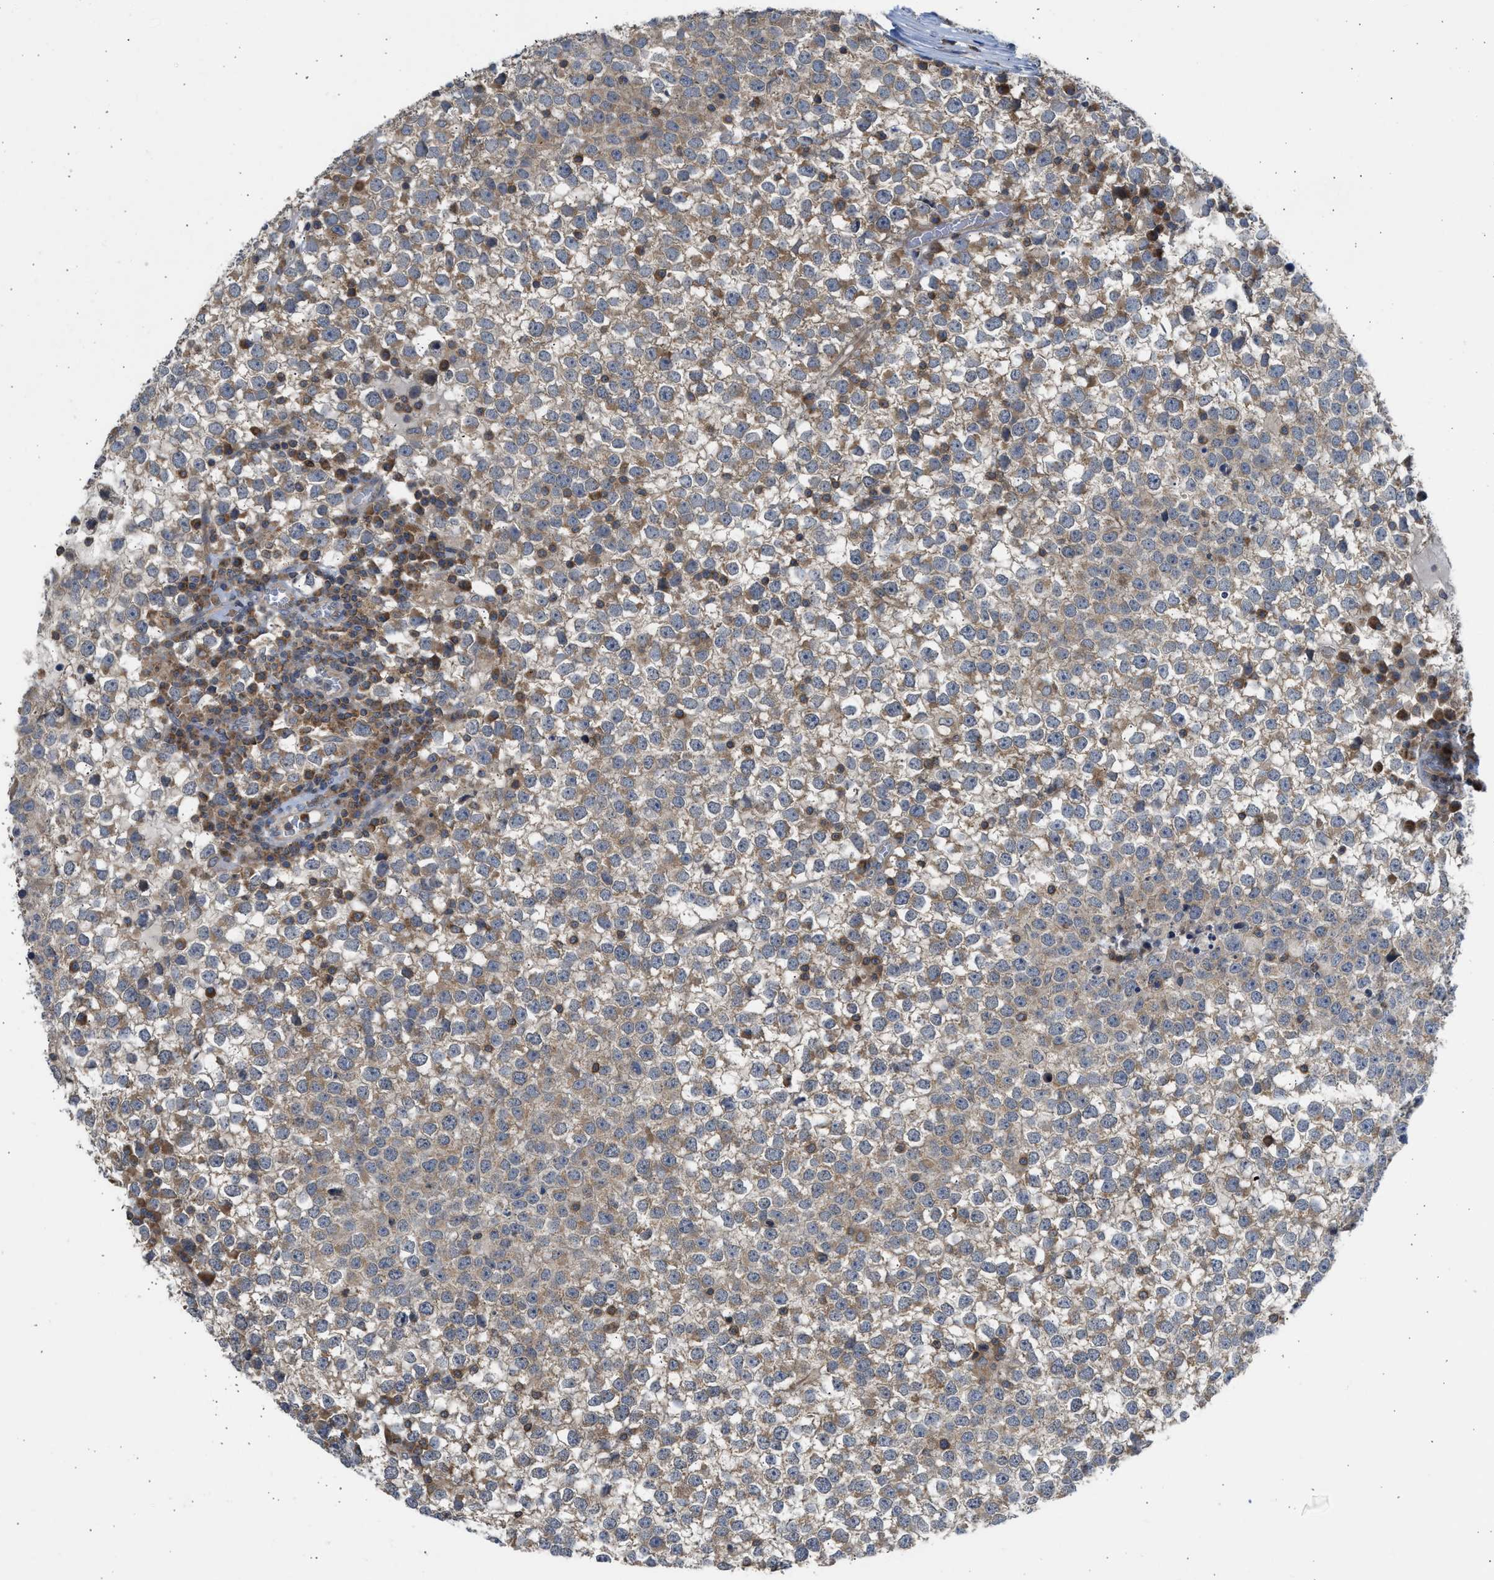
{"staining": {"intensity": "weak", "quantity": ">75%", "location": "cytoplasmic/membranous"}, "tissue": "testis cancer", "cell_type": "Tumor cells", "image_type": "cancer", "snomed": [{"axis": "morphology", "description": "Seminoma, NOS"}, {"axis": "topography", "description": "Testis"}], "caption": "Tumor cells show low levels of weak cytoplasmic/membranous positivity in approximately >75% of cells in human testis seminoma.", "gene": "CYP1A1", "patient": {"sex": "male", "age": 65}}